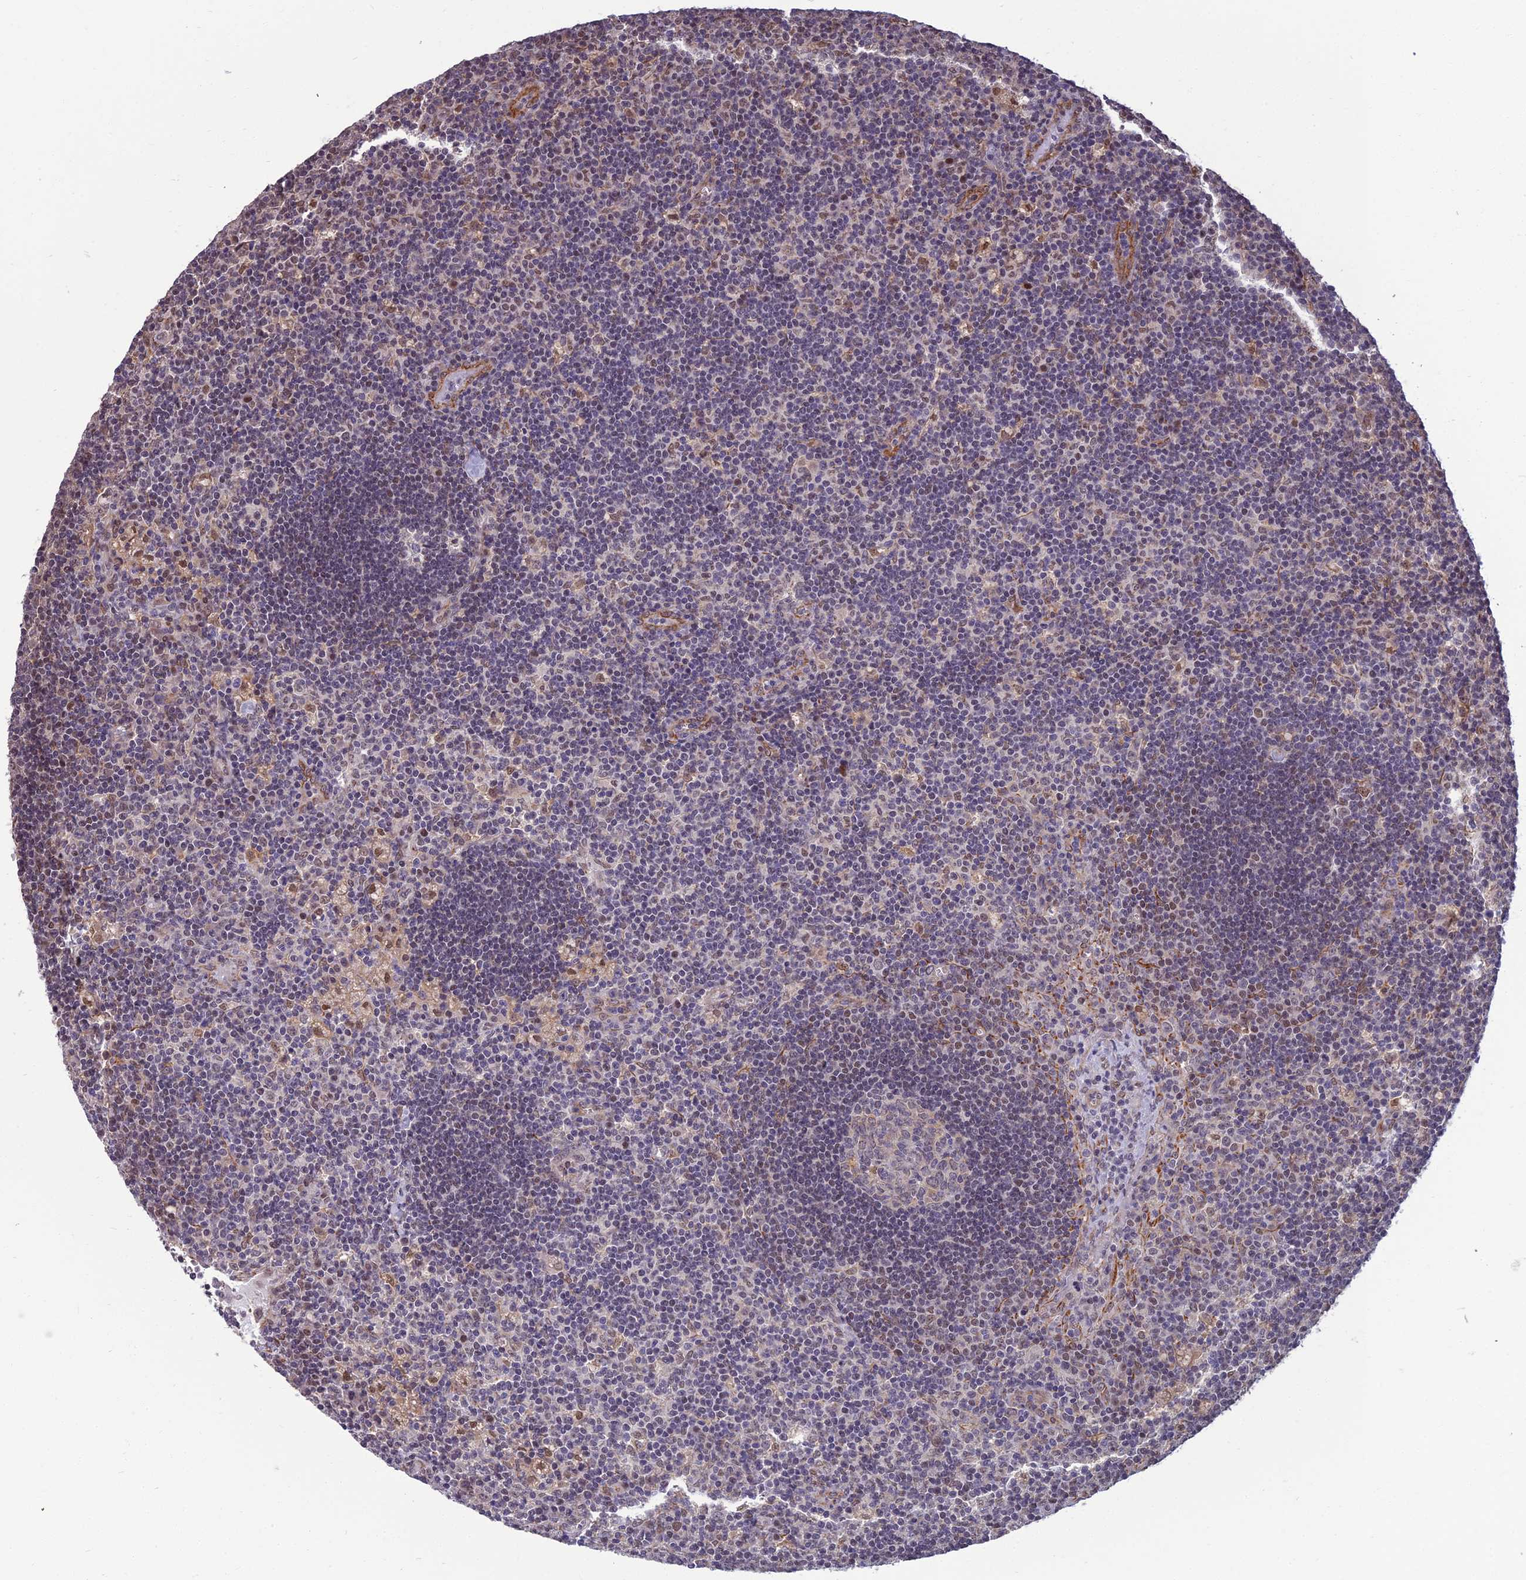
{"staining": {"intensity": "moderate", "quantity": "<25%", "location": "nuclear"}, "tissue": "lymph node", "cell_type": "Germinal center cells", "image_type": "normal", "snomed": [{"axis": "morphology", "description": "Normal tissue, NOS"}, {"axis": "topography", "description": "Lymph node"}], "caption": "High-magnification brightfield microscopy of unremarkable lymph node stained with DAB (brown) and counterstained with hematoxylin (blue). germinal center cells exhibit moderate nuclear staining is appreciated in approximately<25% of cells.", "gene": "NR4A3", "patient": {"sex": "male", "age": 58}}